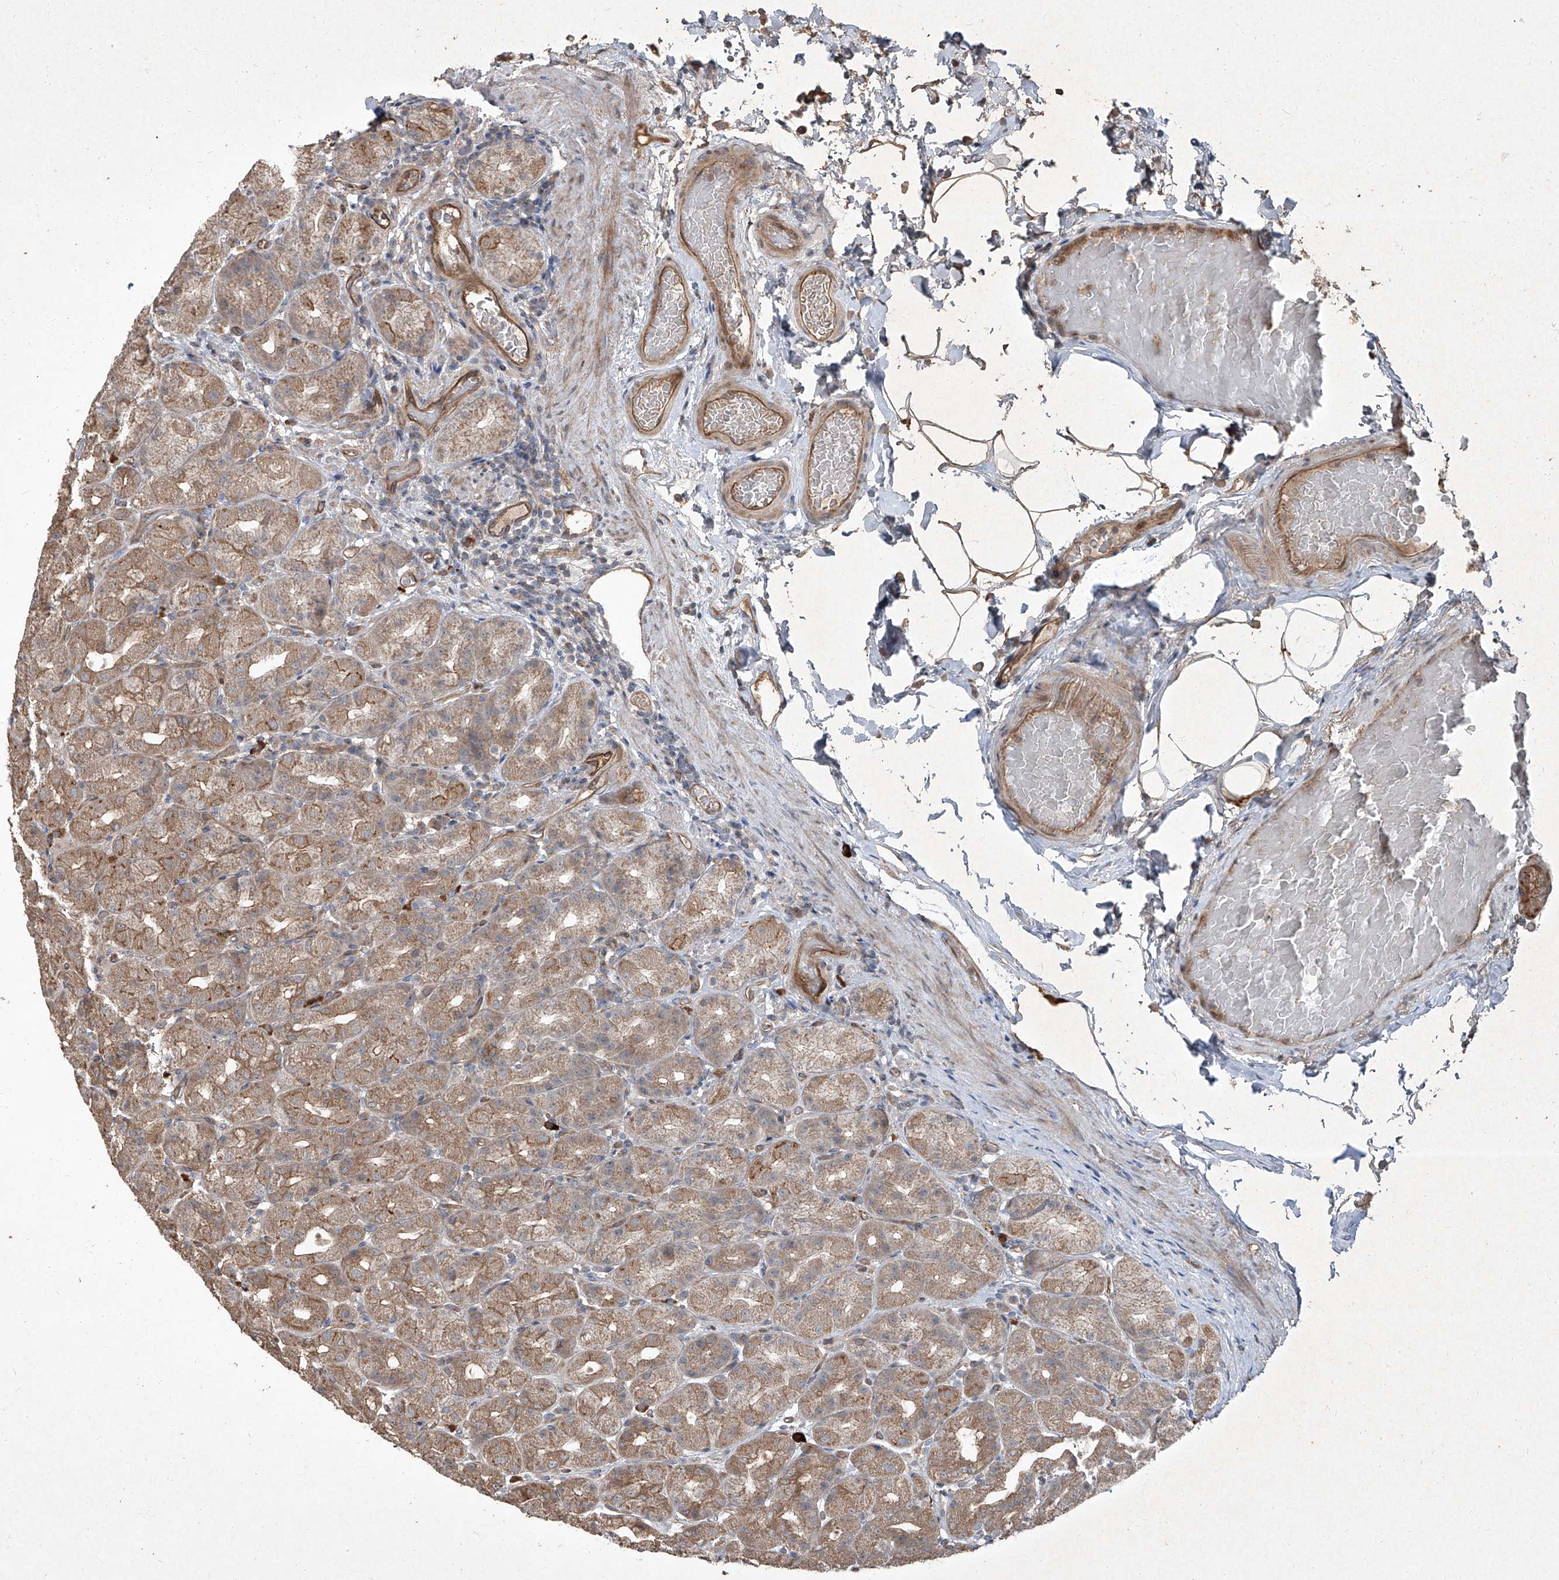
{"staining": {"intensity": "strong", "quantity": "25%-75%", "location": "cytoplasmic/membranous"}, "tissue": "stomach", "cell_type": "Glandular cells", "image_type": "normal", "snomed": [{"axis": "morphology", "description": "Normal tissue, NOS"}, {"axis": "topography", "description": "Stomach, upper"}], "caption": "Immunohistochemistry (DAB) staining of normal human stomach demonstrates strong cytoplasmic/membranous protein positivity in approximately 25%-75% of glandular cells.", "gene": "CCN1", "patient": {"sex": "male", "age": 68}}